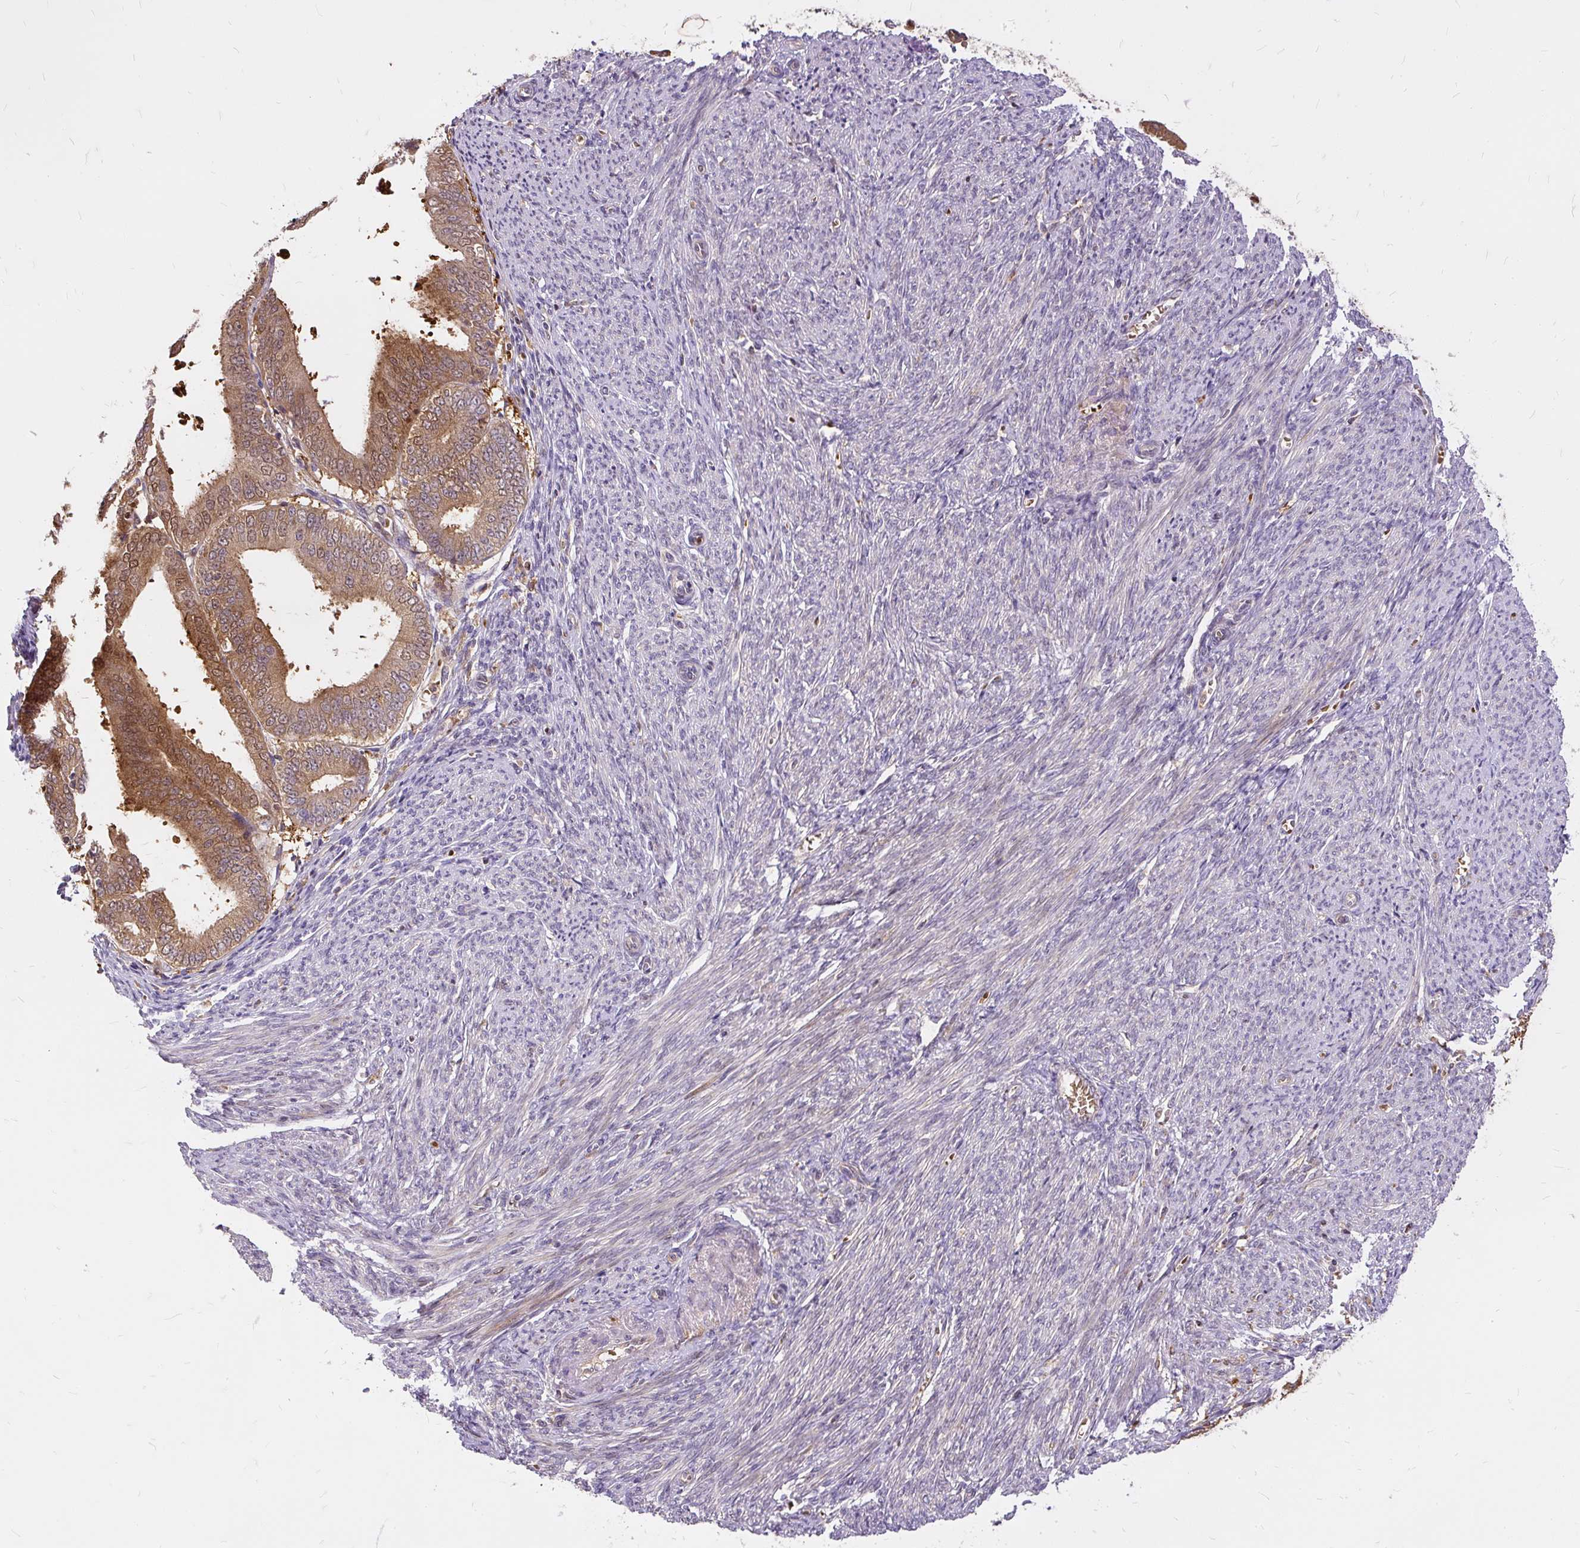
{"staining": {"intensity": "moderate", "quantity": ">75%", "location": "cytoplasmic/membranous,nuclear"}, "tissue": "endometrial cancer", "cell_type": "Tumor cells", "image_type": "cancer", "snomed": [{"axis": "morphology", "description": "Adenocarcinoma, NOS"}, {"axis": "topography", "description": "Endometrium"}], "caption": "Human endometrial cancer (adenocarcinoma) stained with a protein marker demonstrates moderate staining in tumor cells.", "gene": "AP5S1", "patient": {"sex": "female", "age": 63}}